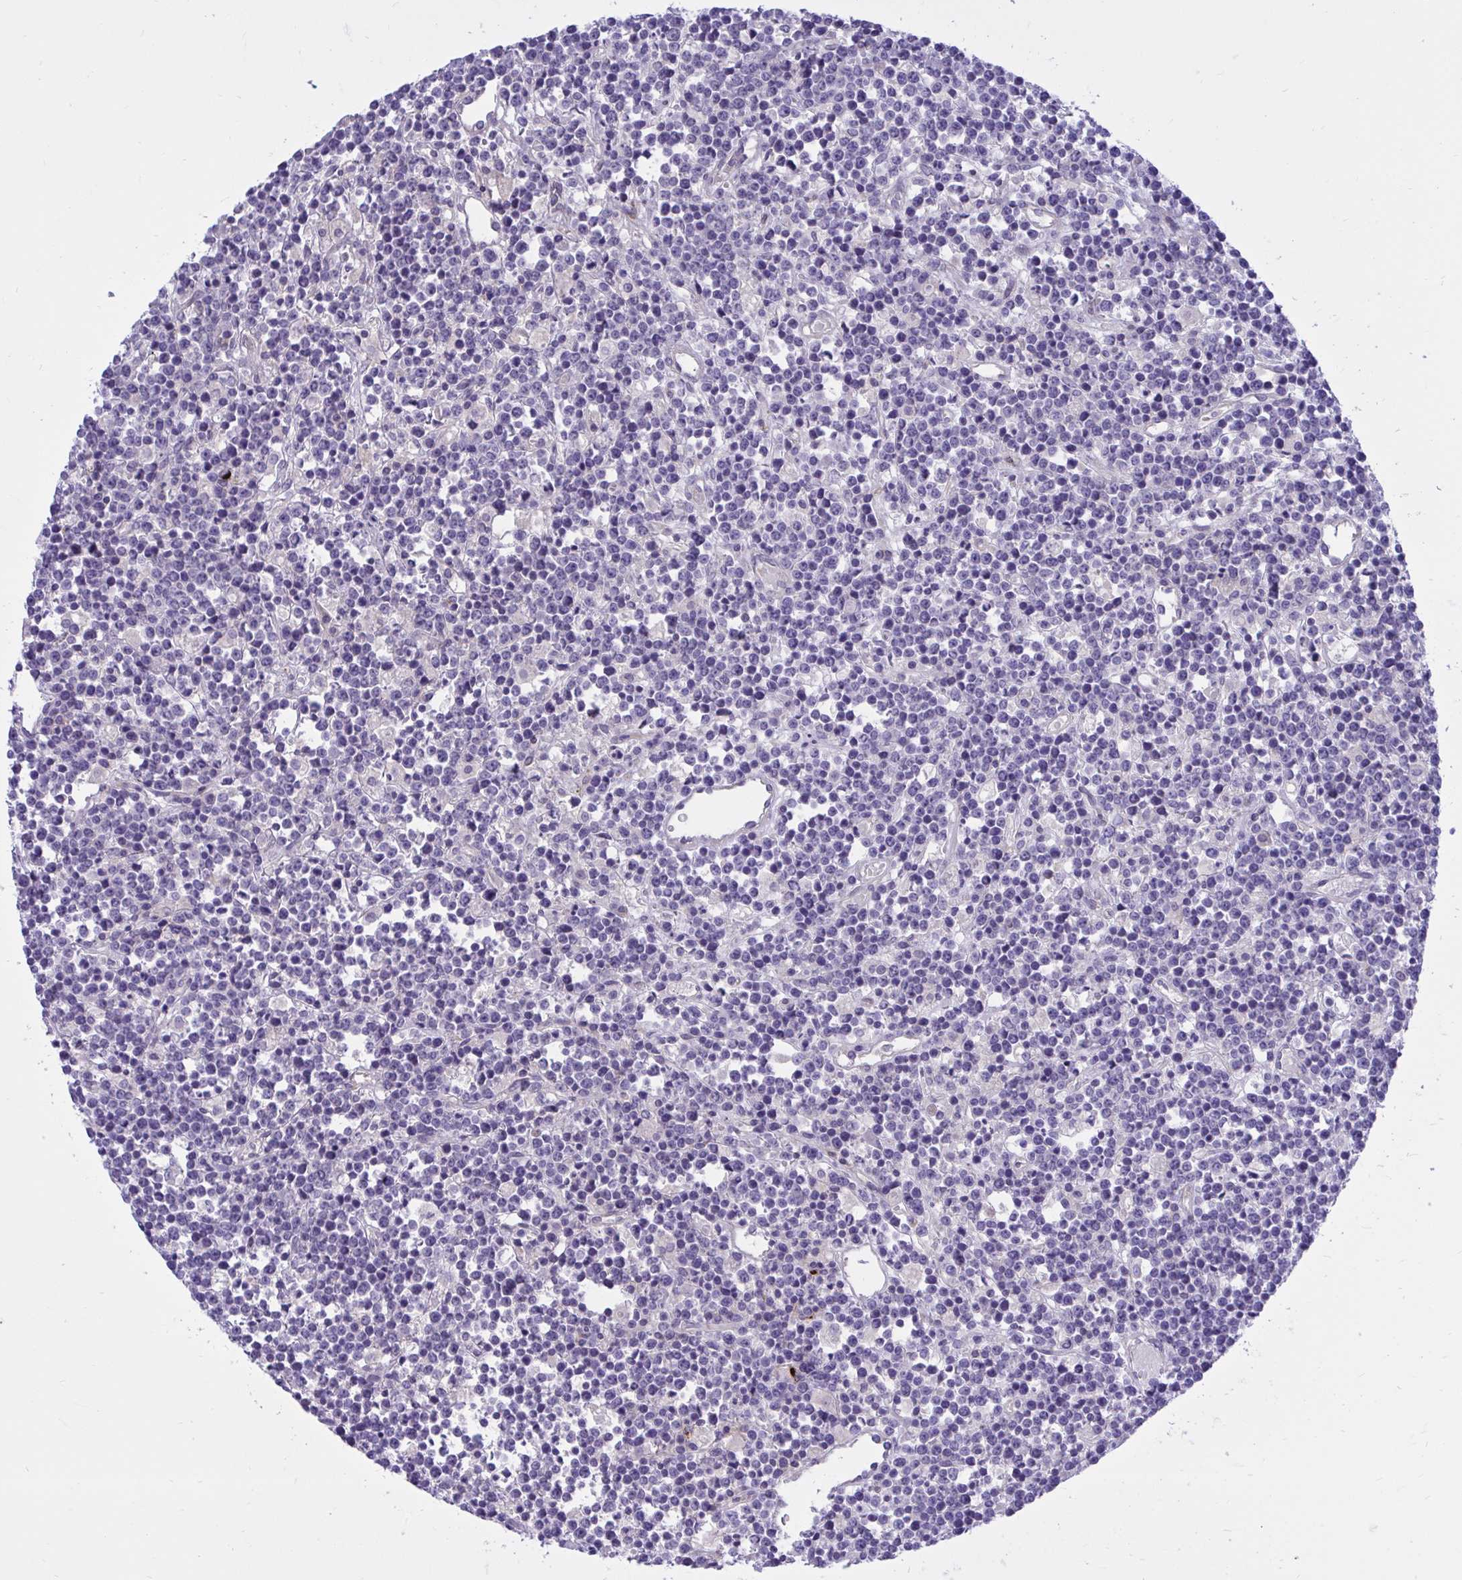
{"staining": {"intensity": "negative", "quantity": "none", "location": "none"}, "tissue": "lymphoma", "cell_type": "Tumor cells", "image_type": "cancer", "snomed": [{"axis": "morphology", "description": "Malignant lymphoma, non-Hodgkin's type, High grade"}, {"axis": "topography", "description": "Ovary"}], "caption": "An immunohistochemistry (IHC) histopathology image of lymphoma is shown. There is no staining in tumor cells of lymphoma. (DAB (3,3'-diaminobenzidine) IHC visualized using brightfield microscopy, high magnification).", "gene": "TP53I11", "patient": {"sex": "female", "age": 56}}